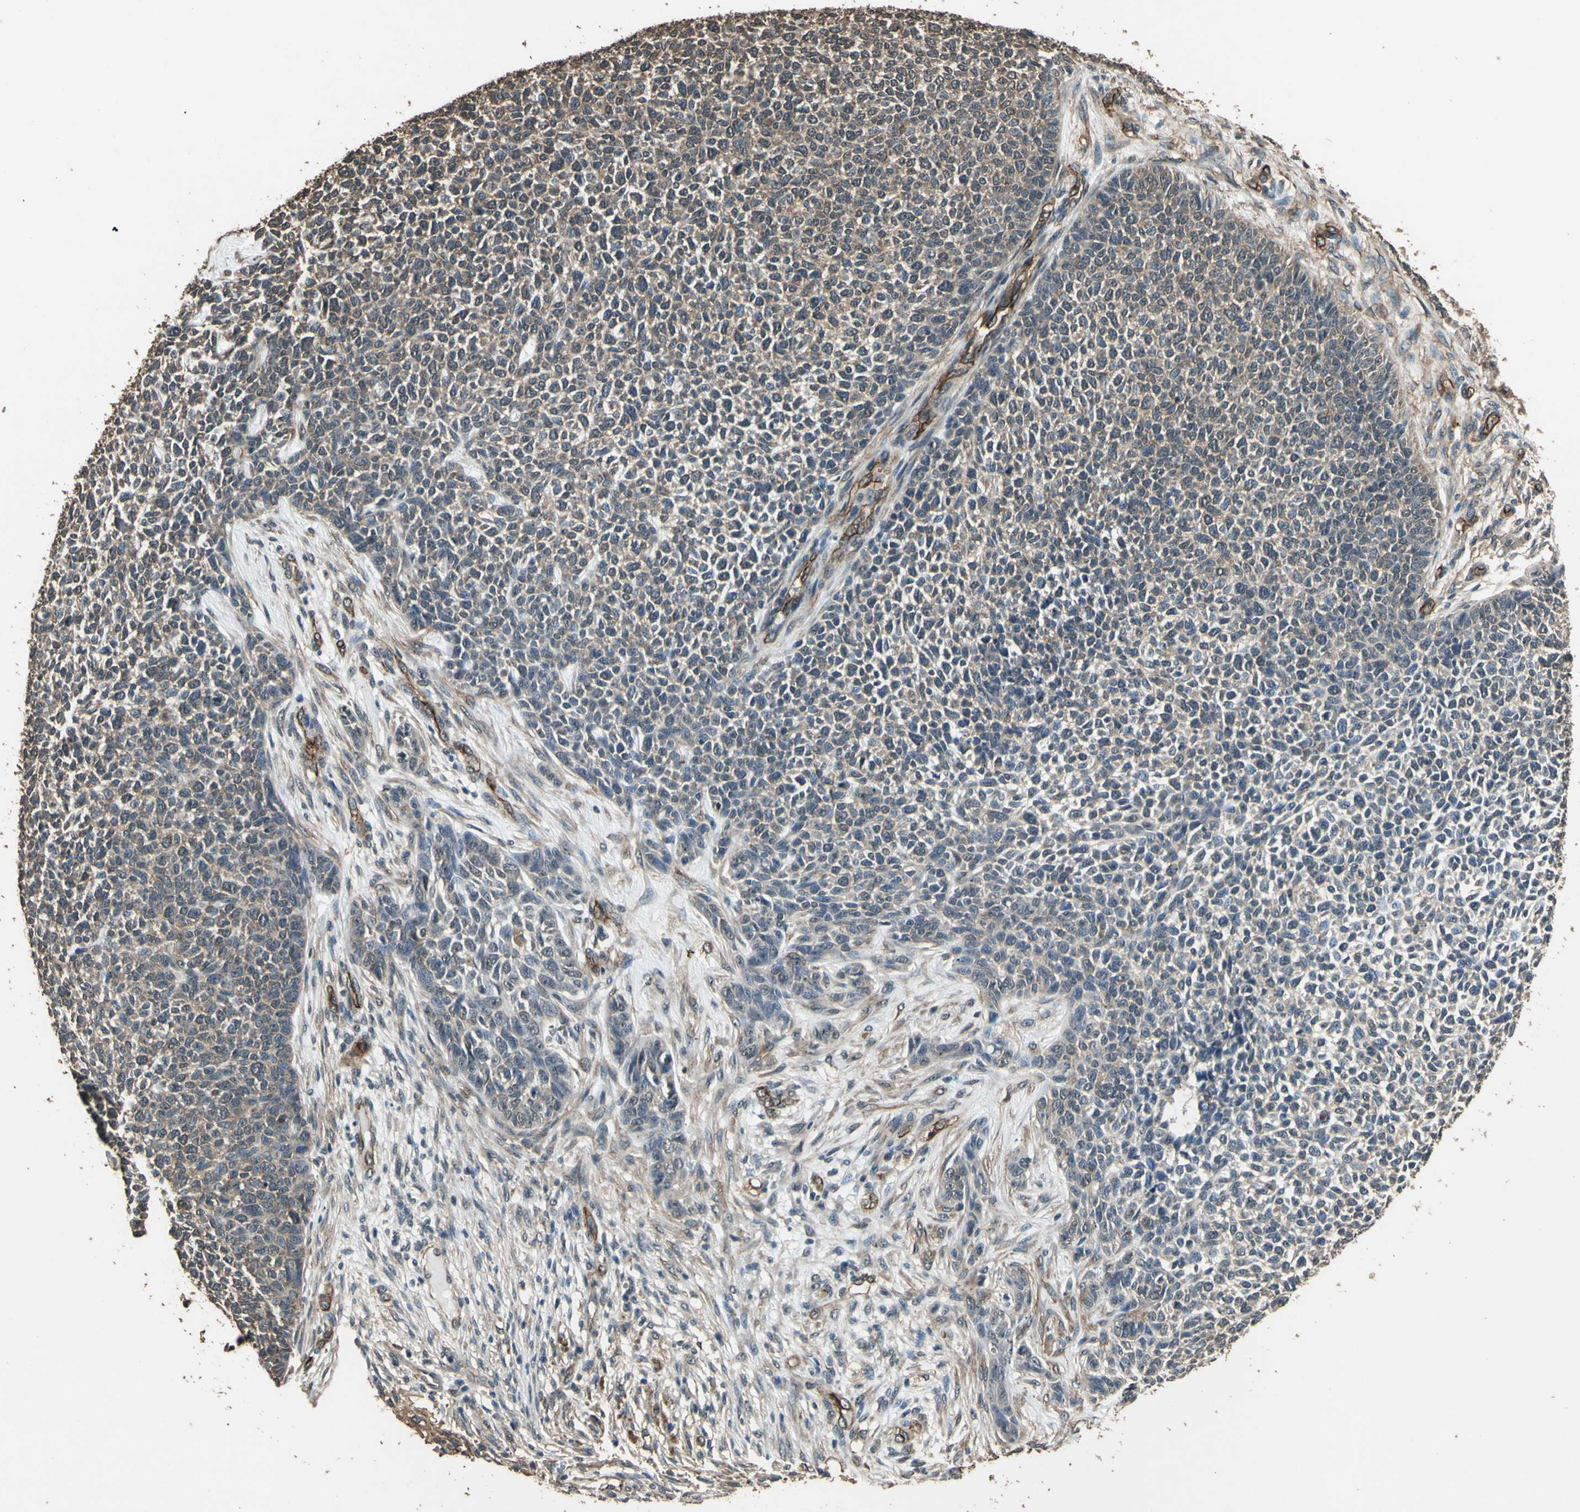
{"staining": {"intensity": "weak", "quantity": "<25%", "location": "cytoplasmic/membranous"}, "tissue": "skin cancer", "cell_type": "Tumor cells", "image_type": "cancer", "snomed": [{"axis": "morphology", "description": "Basal cell carcinoma"}, {"axis": "topography", "description": "Skin"}], "caption": "Skin cancer stained for a protein using immunohistochemistry displays no expression tumor cells.", "gene": "TSPO", "patient": {"sex": "female", "age": 84}}